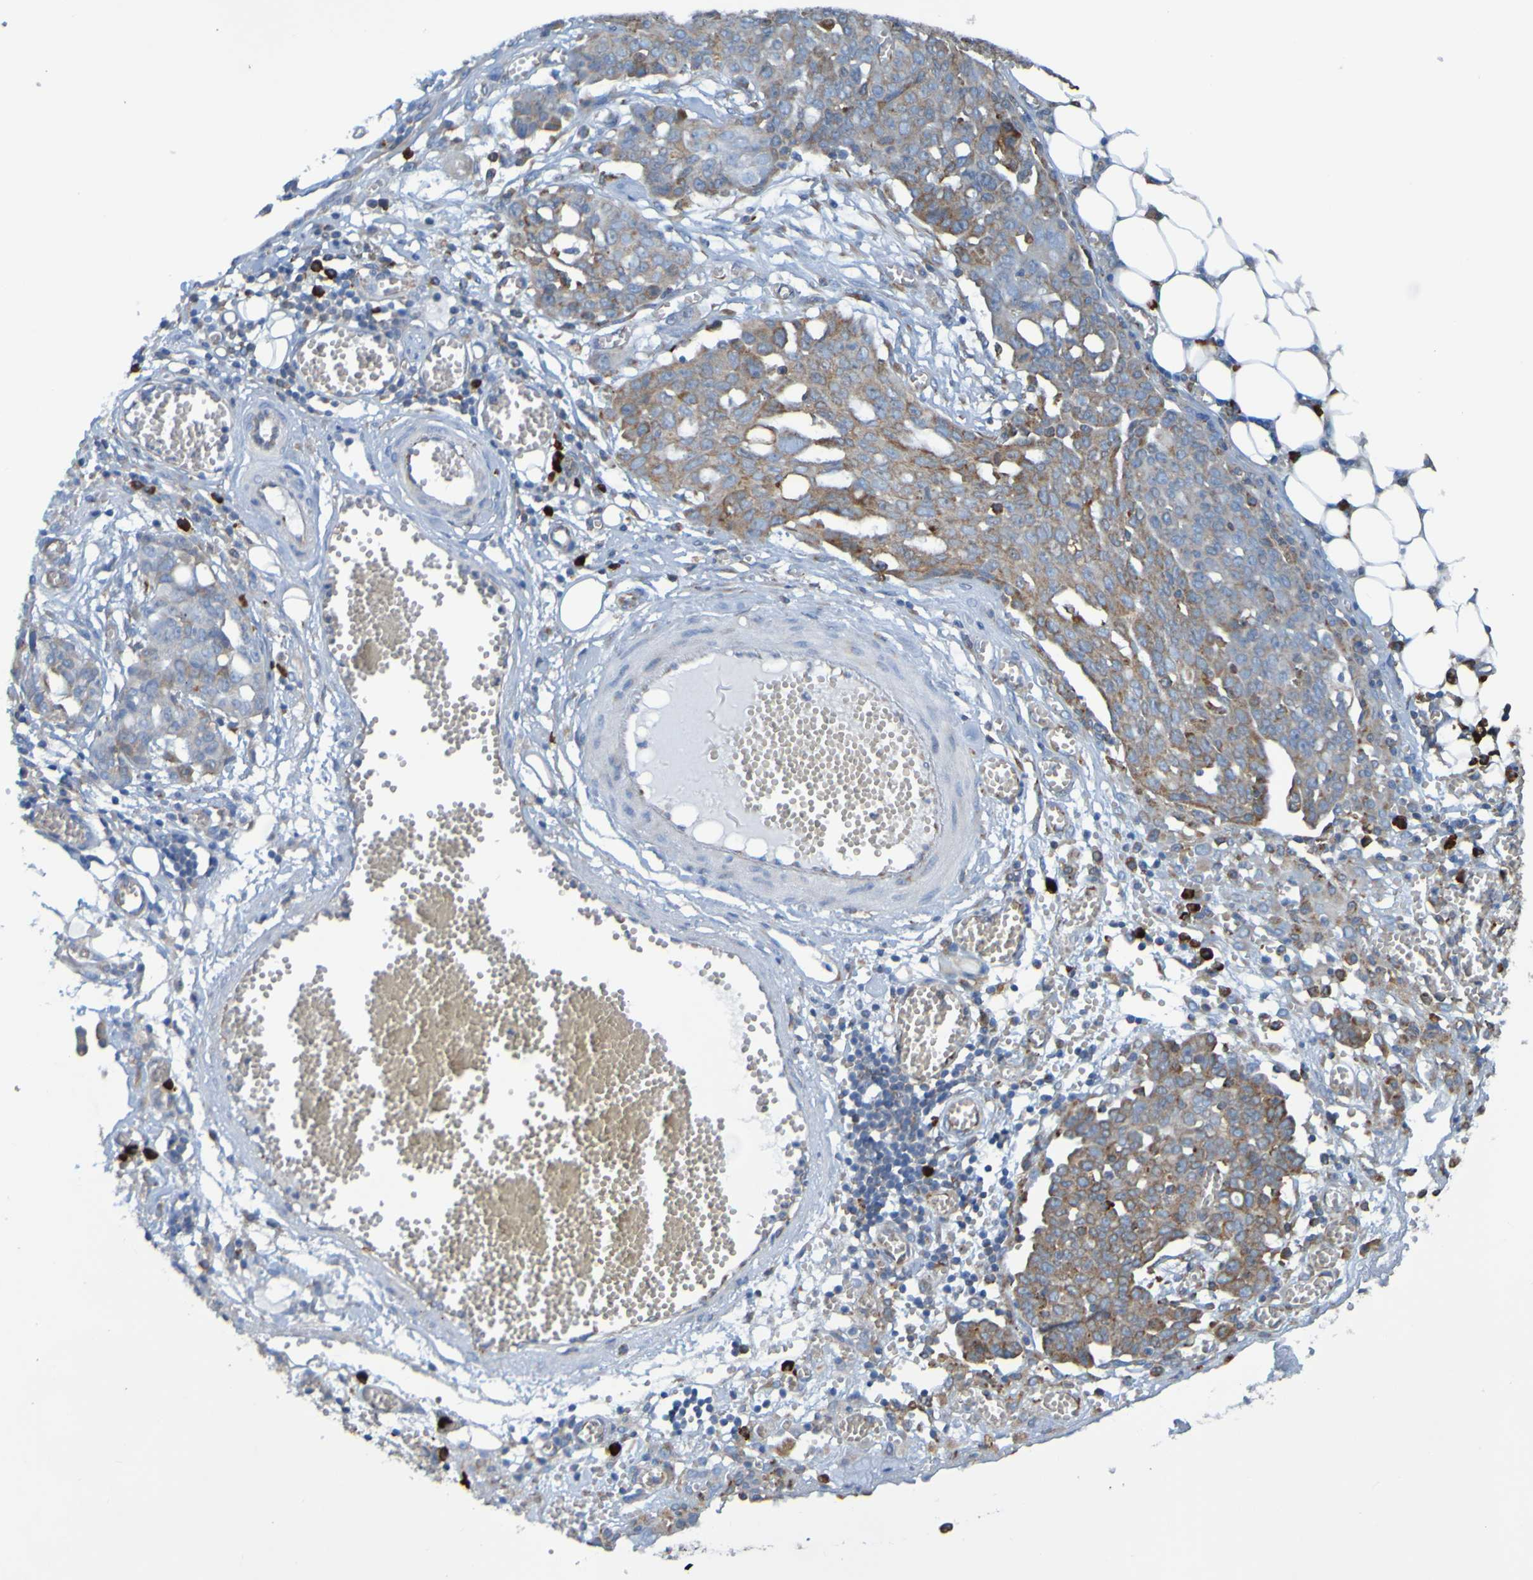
{"staining": {"intensity": "weak", "quantity": "25%-75%", "location": "cytoplasmic/membranous"}, "tissue": "ovarian cancer", "cell_type": "Tumor cells", "image_type": "cancer", "snomed": [{"axis": "morphology", "description": "Cystadenocarcinoma, serous, NOS"}, {"axis": "topography", "description": "Soft tissue"}, {"axis": "topography", "description": "Ovary"}], "caption": "Immunohistochemical staining of human ovarian cancer displays low levels of weak cytoplasmic/membranous protein positivity in approximately 25%-75% of tumor cells.", "gene": "SSR1", "patient": {"sex": "female", "age": 57}}